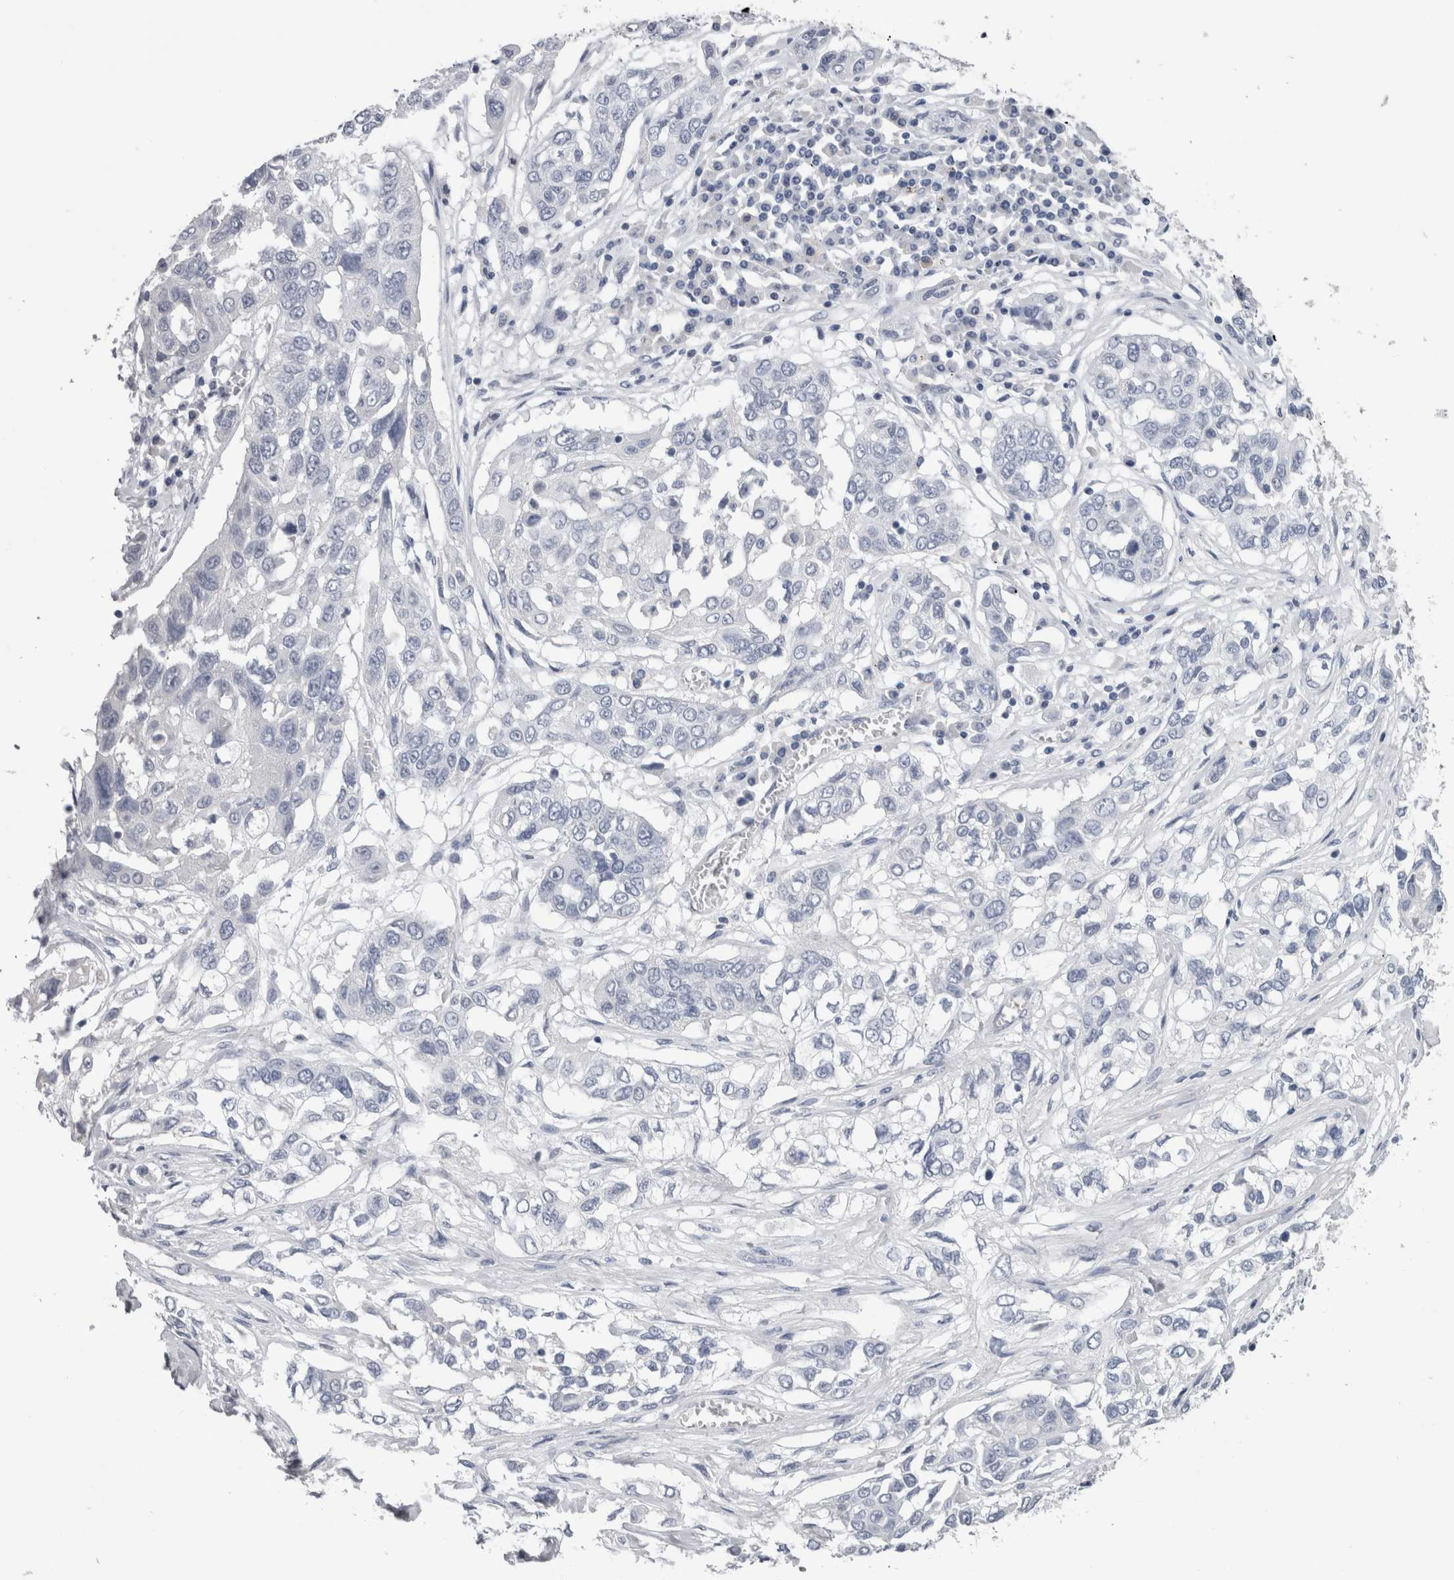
{"staining": {"intensity": "negative", "quantity": "none", "location": "none"}, "tissue": "lung cancer", "cell_type": "Tumor cells", "image_type": "cancer", "snomed": [{"axis": "morphology", "description": "Squamous cell carcinoma, NOS"}, {"axis": "topography", "description": "Lung"}], "caption": "DAB immunohistochemical staining of human lung squamous cell carcinoma reveals no significant positivity in tumor cells.", "gene": "CA8", "patient": {"sex": "male", "age": 71}}